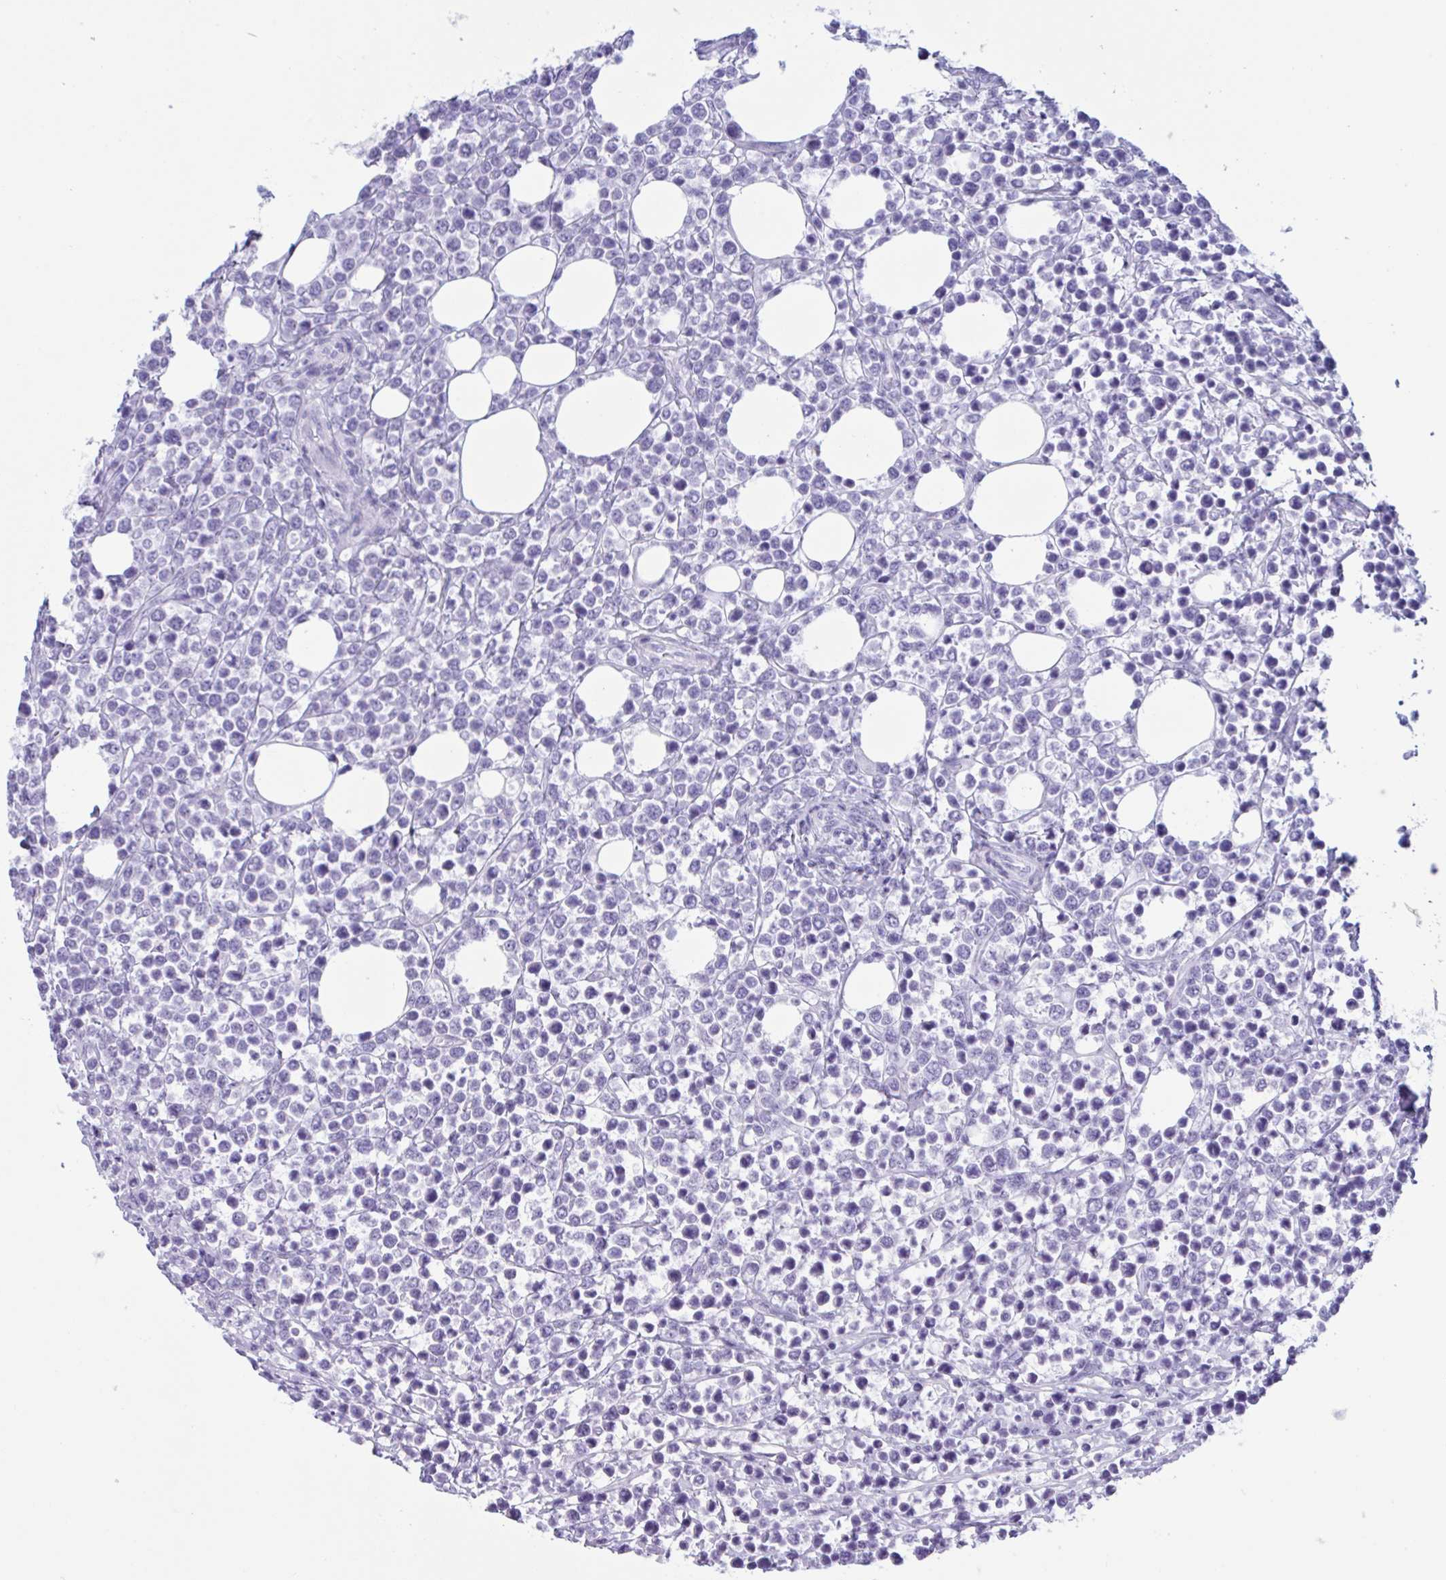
{"staining": {"intensity": "negative", "quantity": "none", "location": "none"}, "tissue": "lymphoma", "cell_type": "Tumor cells", "image_type": "cancer", "snomed": [{"axis": "morphology", "description": "Malignant lymphoma, non-Hodgkin's type, High grade"}, {"axis": "topography", "description": "Soft tissue"}], "caption": "Immunohistochemistry (IHC) histopathology image of neoplastic tissue: human lymphoma stained with DAB exhibits no significant protein positivity in tumor cells.", "gene": "MRGPRG", "patient": {"sex": "female", "age": 56}}